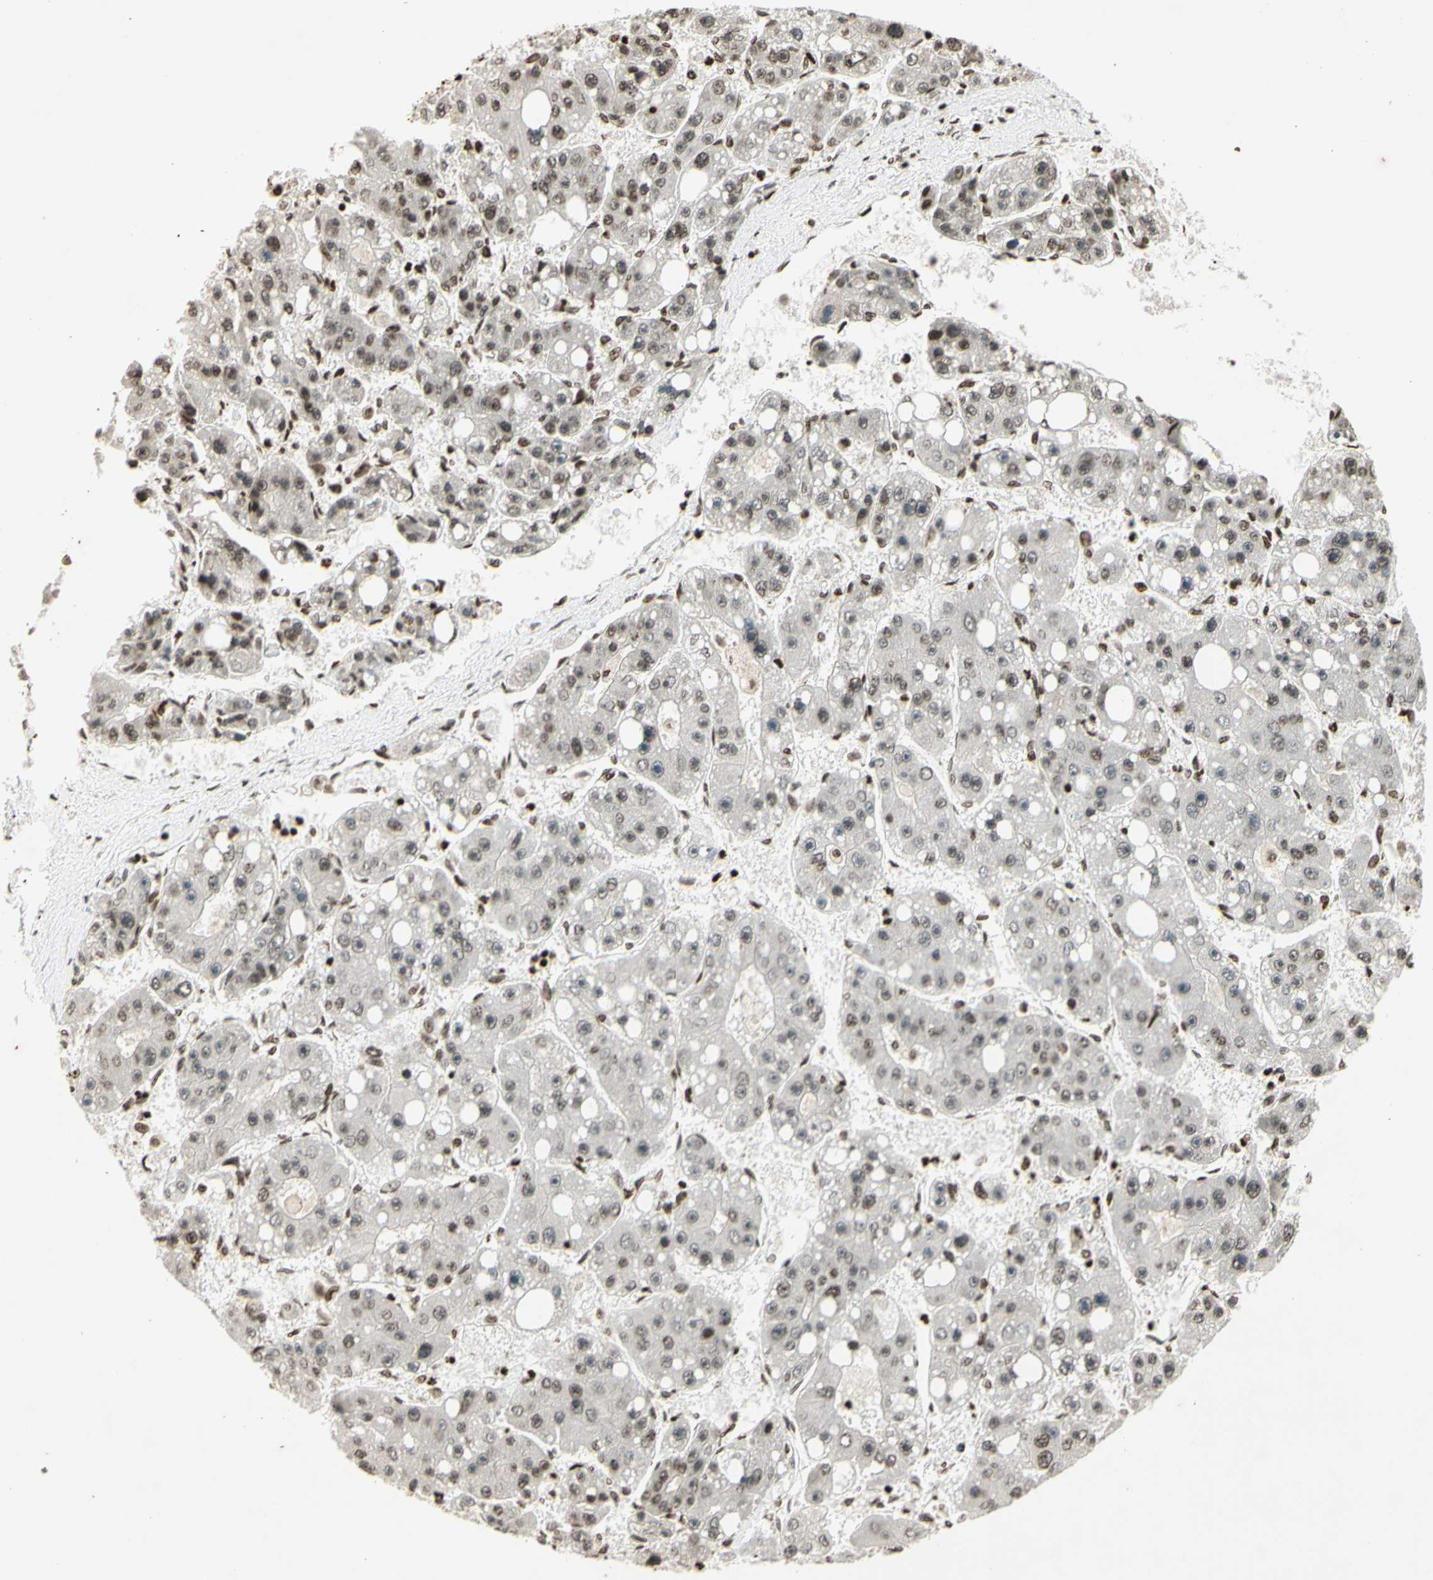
{"staining": {"intensity": "moderate", "quantity": "<25%", "location": "nuclear"}, "tissue": "liver cancer", "cell_type": "Tumor cells", "image_type": "cancer", "snomed": [{"axis": "morphology", "description": "Carcinoma, Hepatocellular, NOS"}, {"axis": "topography", "description": "Liver"}], "caption": "Moderate nuclear staining for a protein is seen in approximately <25% of tumor cells of liver hepatocellular carcinoma using IHC.", "gene": "RORA", "patient": {"sex": "female", "age": 61}}